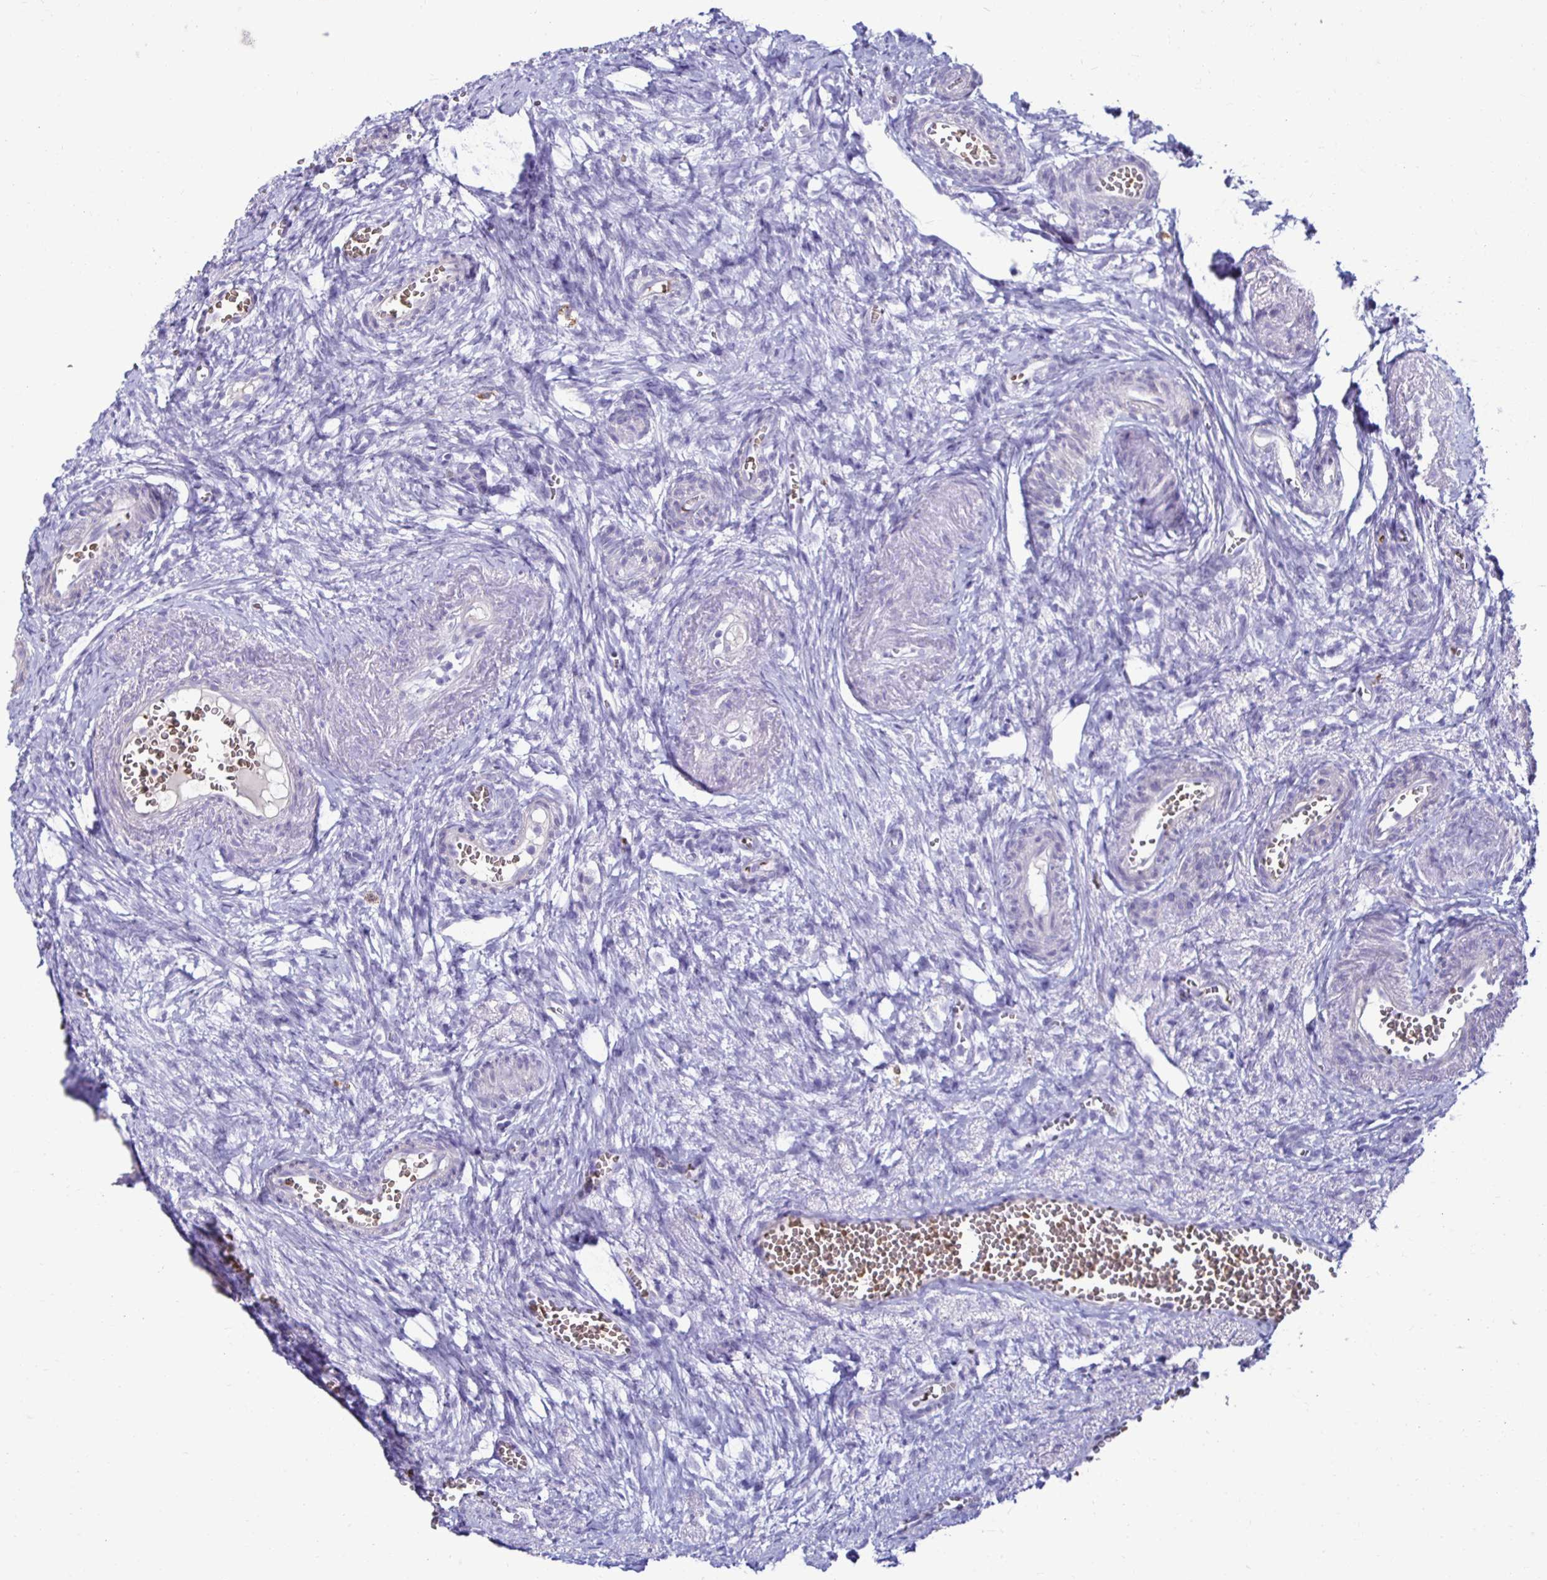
{"staining": {"intensity": "negative", "quantity": "none", "location": "none"}, "tissue": "ovary", "cell_type": "Ovarian stroma cells", "image_type": "normal", "snomed": [{"axis": "morphology", "description": "Normal tissue, NOS"}, {"axis": "topography", "description": "Ovary"}], "caption": "Histopathology image shows no protein expression in ovarian stroma cells of benign ovary.", "gene": "RHBDL3", "patient": {"sex": "female", "age": 41}}